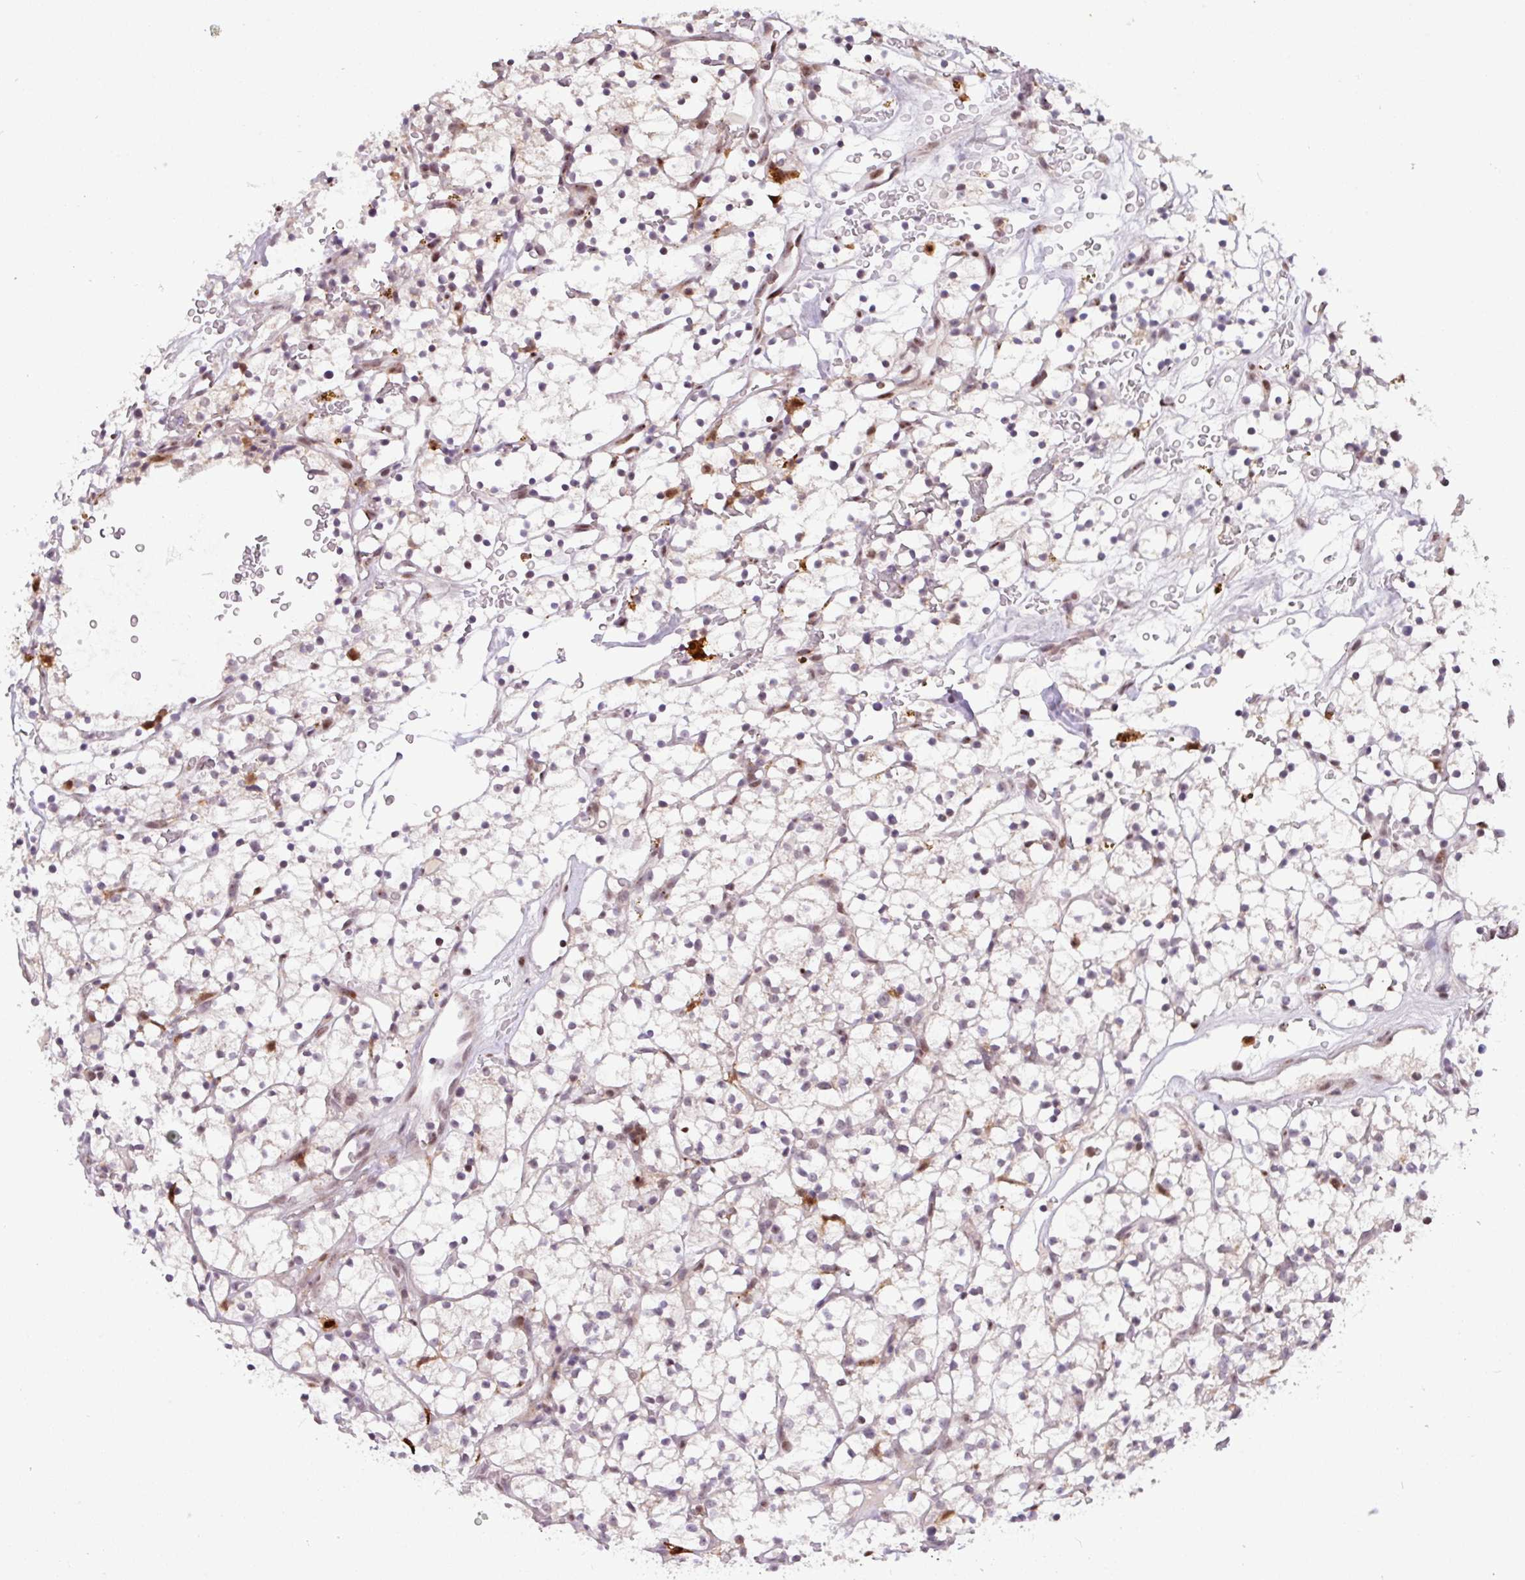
{"staining": {"intensity": "weak", "quantity": "<25%", "location": "nuclear"}, "tissue": "renal cancer", "cell_type": "Tumor cells", "image_type": "cancer", "snomed": [{"axis": "morphology", "description": "Adenocarcinoma, NOS"}, {"axis": "topography", "description": "Kidney"}], "caption": "This photomicrograph is of renal adenocarcinoma stained with IHC to label a protein in brown with the nuclei are counter-stained blue. There is no staining in tumor cells. (Brightfield microscopy of DAB immunohistochemistry at high magnification).", "gene": "BRD3", "patient": {"sex": "female", "age": 64}}